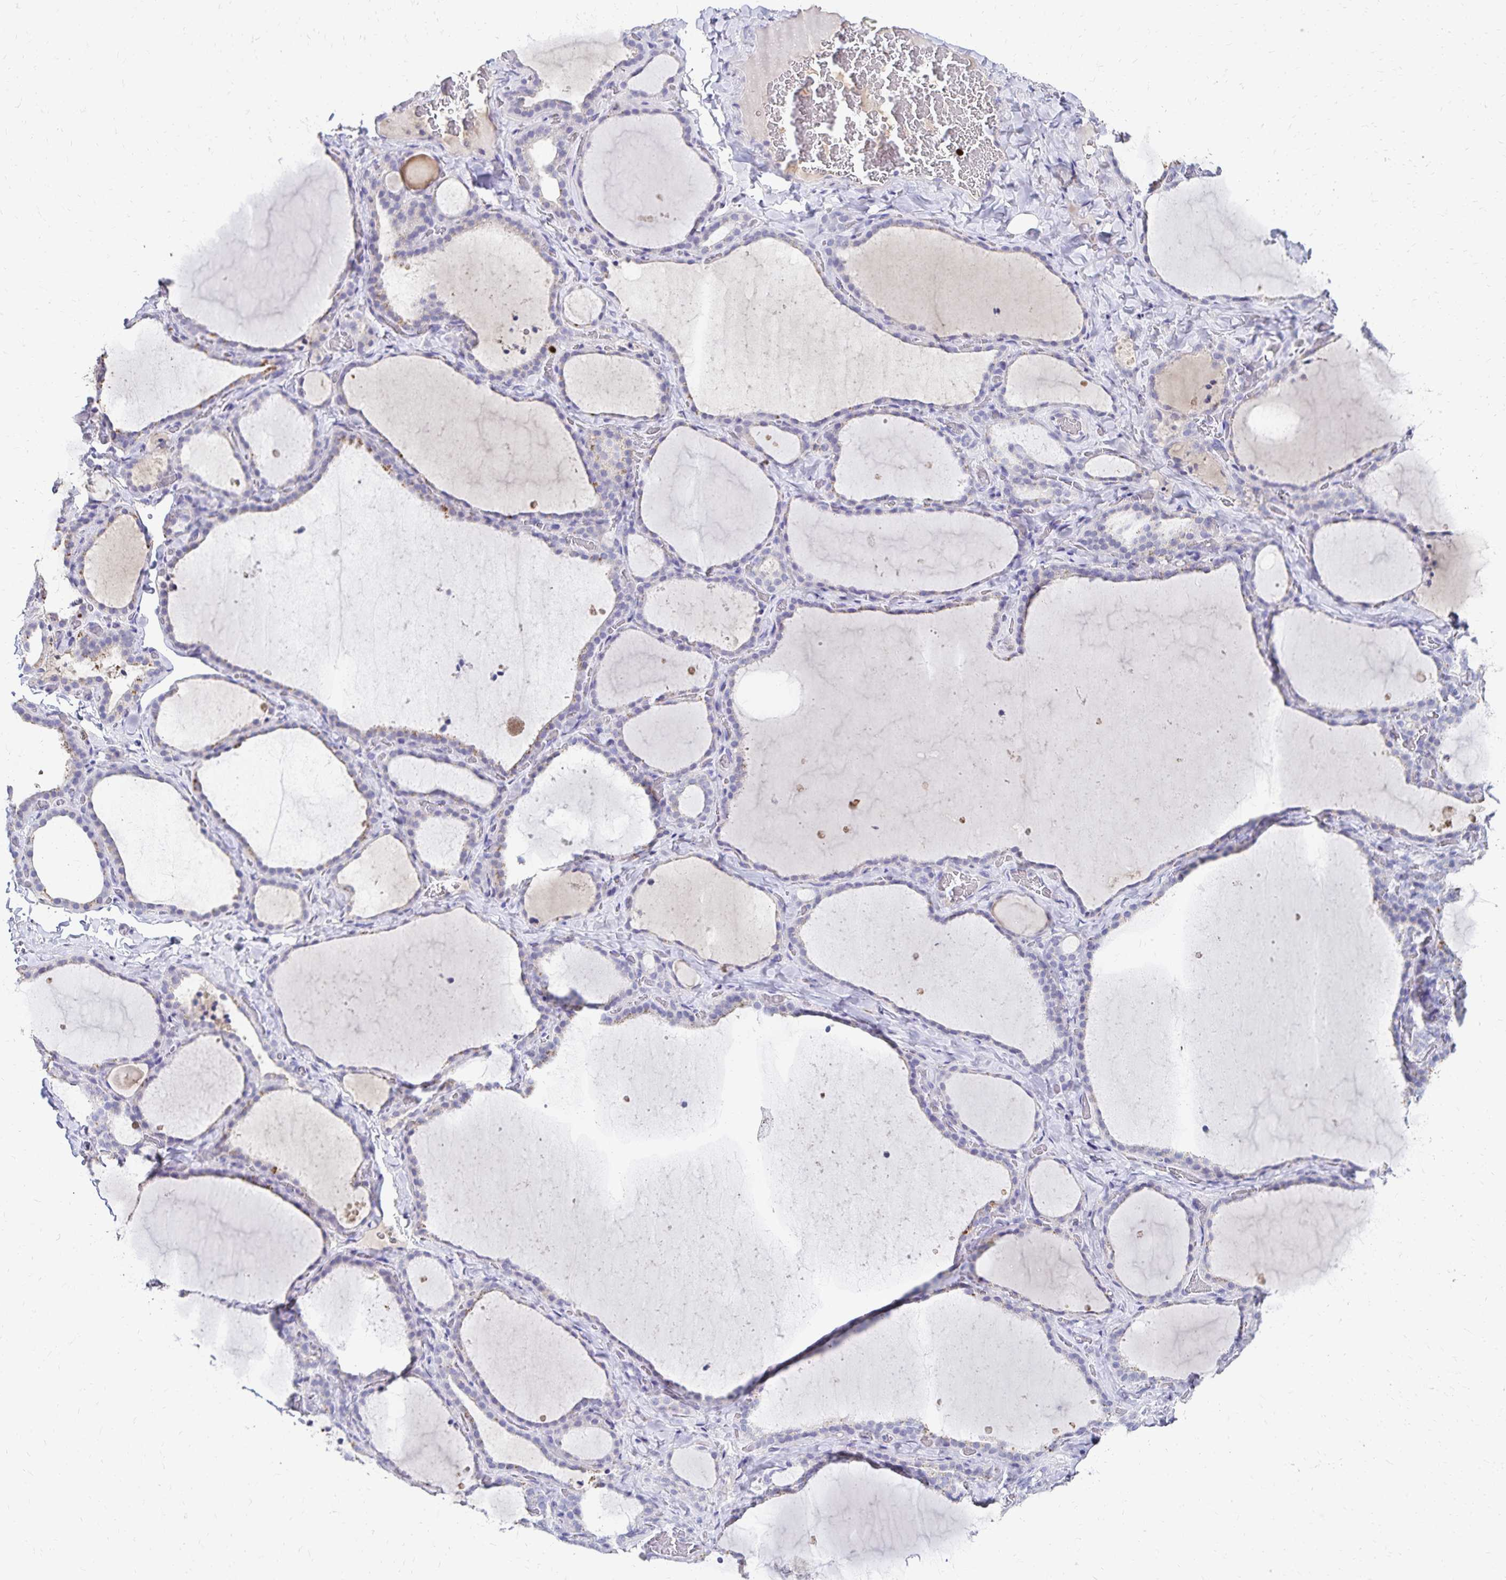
{"staining": {"intensity": "negative", "quantity": "none", "location": "none"}, "tissue": "thyroid gland", "cell_type": "Glandular cells", "image_type": "normal", "snomed": [{"axis": "morphology", "description": "Normal tissue, NOS"}, {"axis": "topography", "description": "Thyroid gland"}], "caption": "IHC photomicrograph of benign thyroid gland: thyroid gland stained with DAB (3,3'-diaminobenzidine) displays no significant protein positivity in glandular cells.", "gene": "PAX5", "patient": {"sex": "female", "age": 22}}